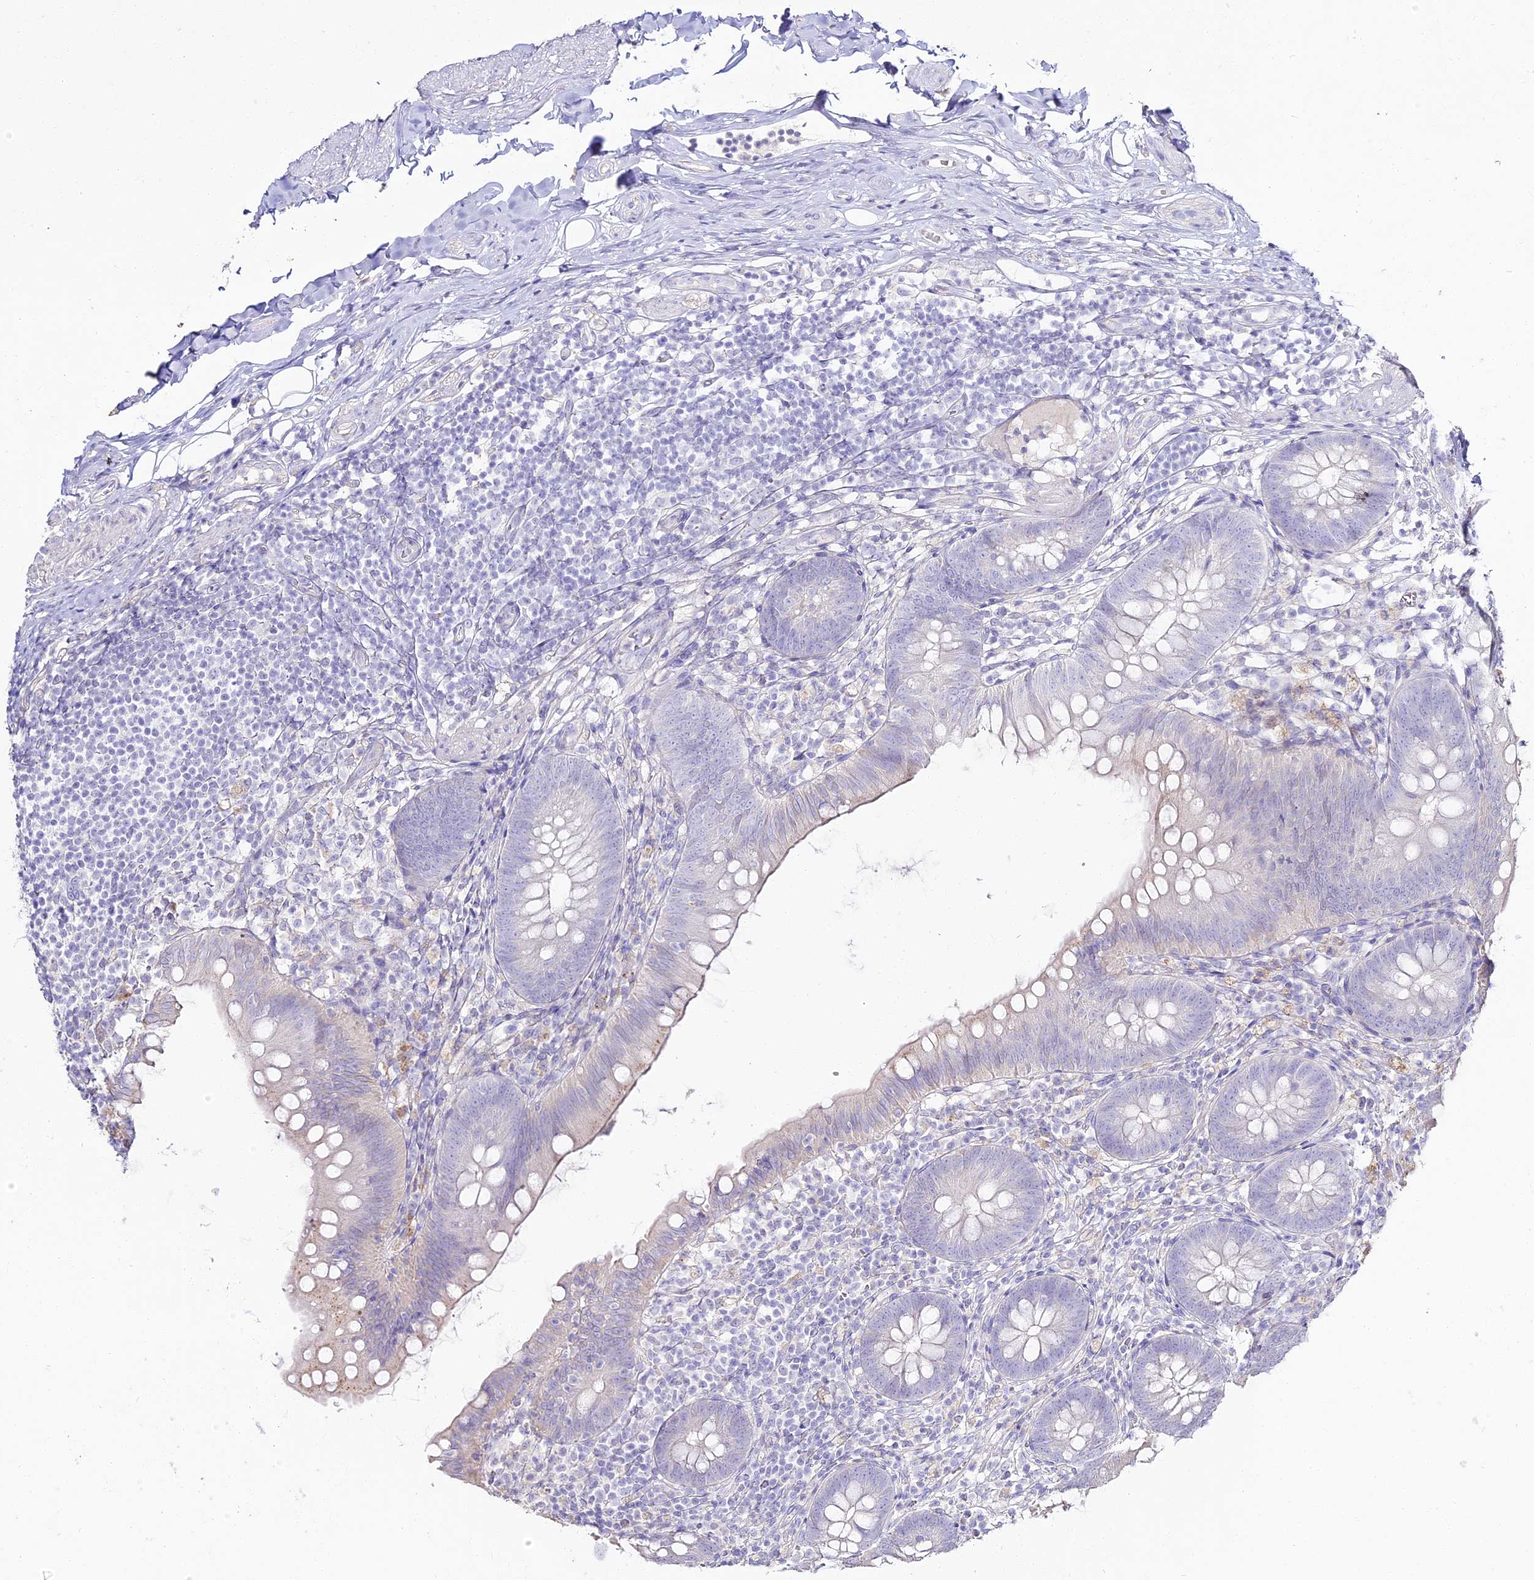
{"staining": {"intensity": "negative", "quantity": "none", "location": "none"}, "tissue": "appendix", "cell_type": "Glandular cells", "image_type": "normal", "snomed": [{"axis": "morphology", "description": "Normal tissue, NOS"}, {"axis": "topography", "description": "Appendix"}], "caption": "Immunohistochemistry (IHC) image of benign human appendix stained for a protein (brown), which displays no expression in glandular cells.", "gene": "ALPG", "patient": {"sex": "female", "age": 62}}